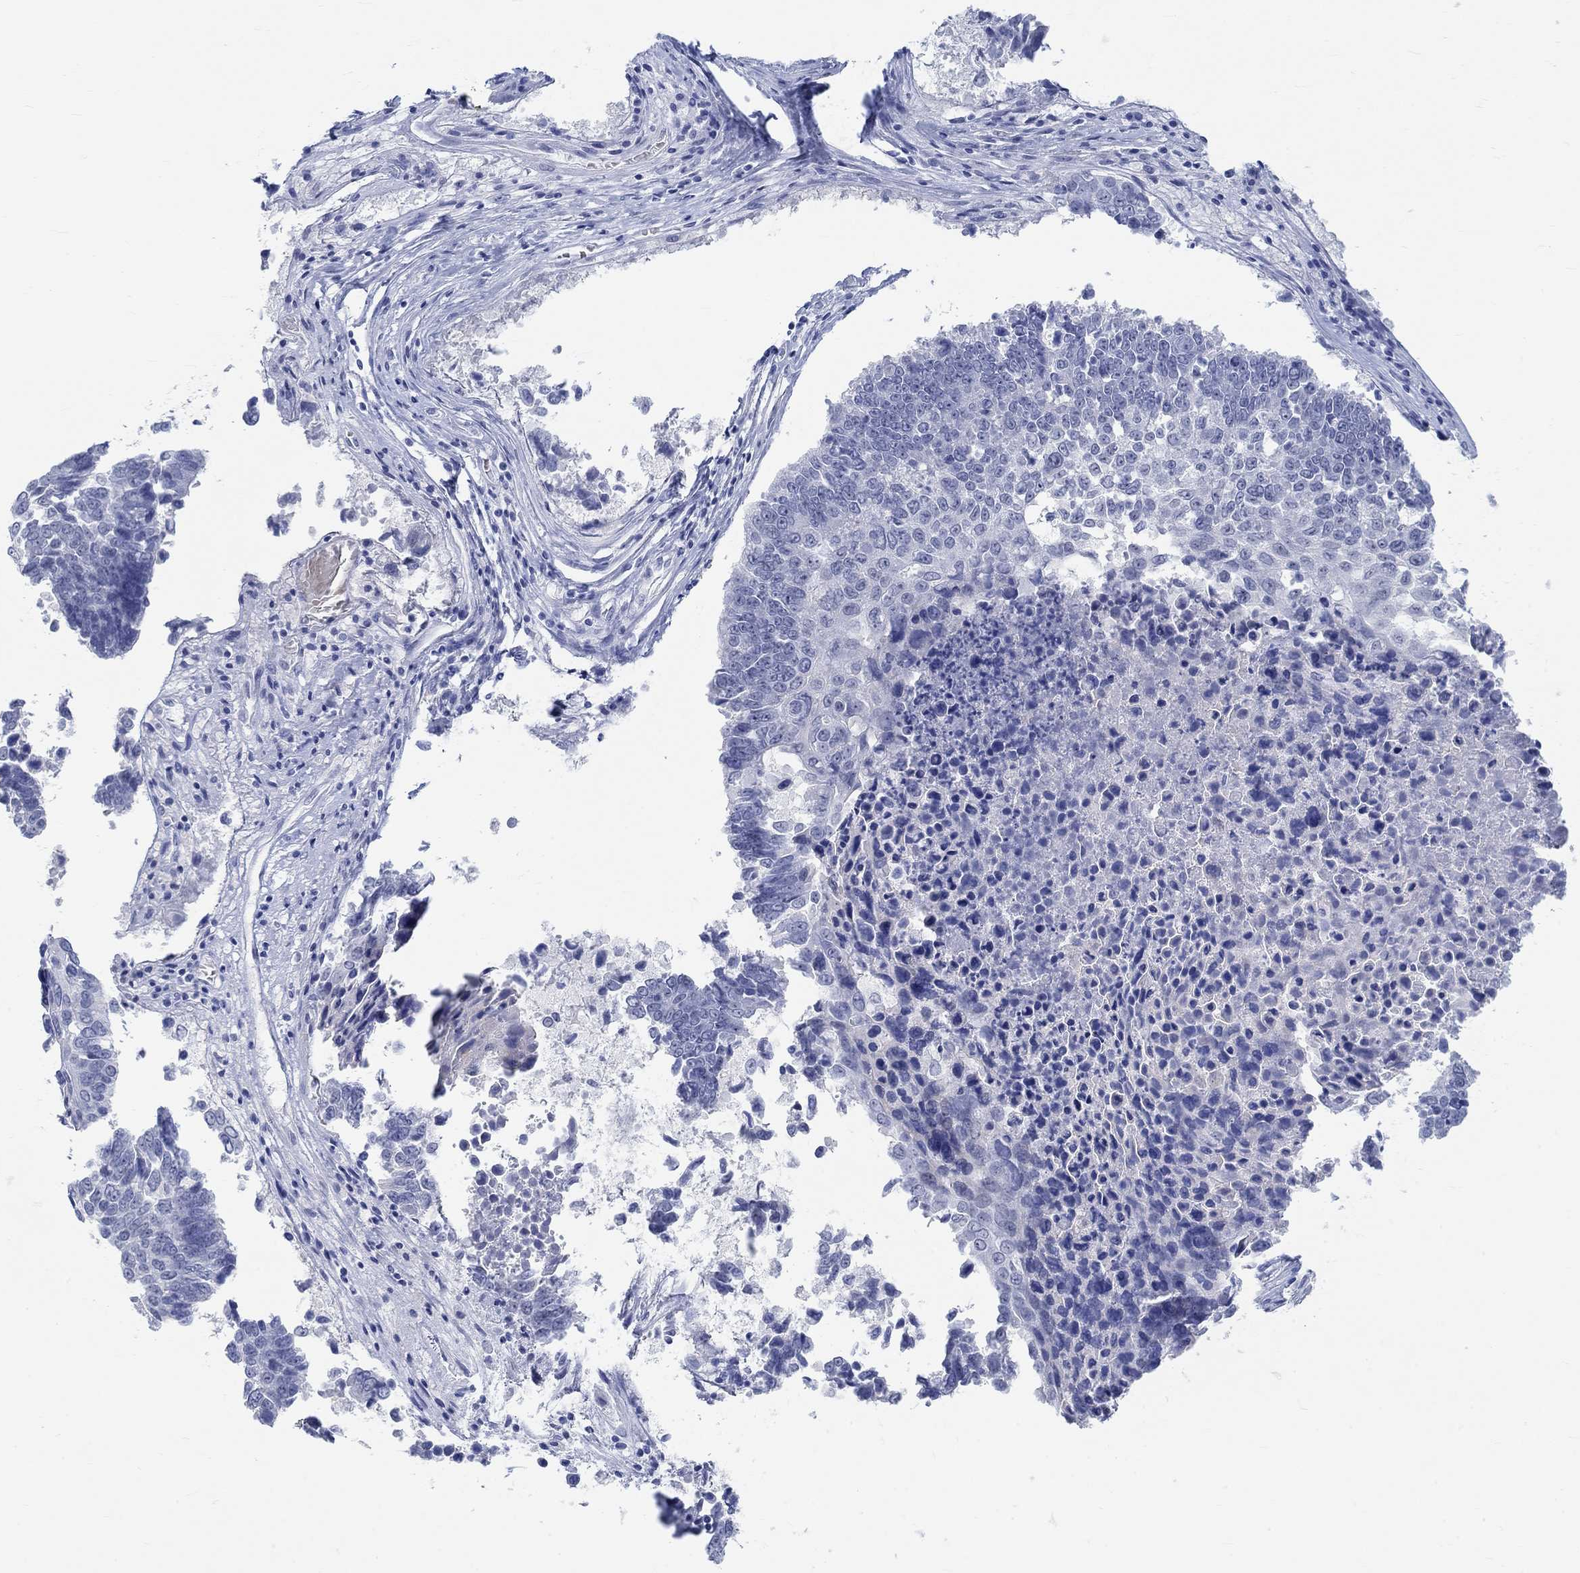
{"staining": {"intensity": "negative", "quantity": "none", "location": "none"}, "tissue": "lung cancer", "cell_type": "Tumor cells", "image_type": "cancer", "snomed": [{"axis": "morphology", "description": "Squamous cell carcinoma, NOS"}, {"axis": "topography", "description": "Lung"}], "caption": "Immunohistochemistry micrograph of human lung cancer (squamous cell carcinoma) stained for a protein (brown), which displays no expression in tumor cells. (Stains: DAB (3,3'-diaminobenzidine) IHC with hematoxylin counter stain, Microscopy: brightfield microscopy at high magnification).", "gene": "GRIA3", "patient": {"sex": "male", "age": 73}}